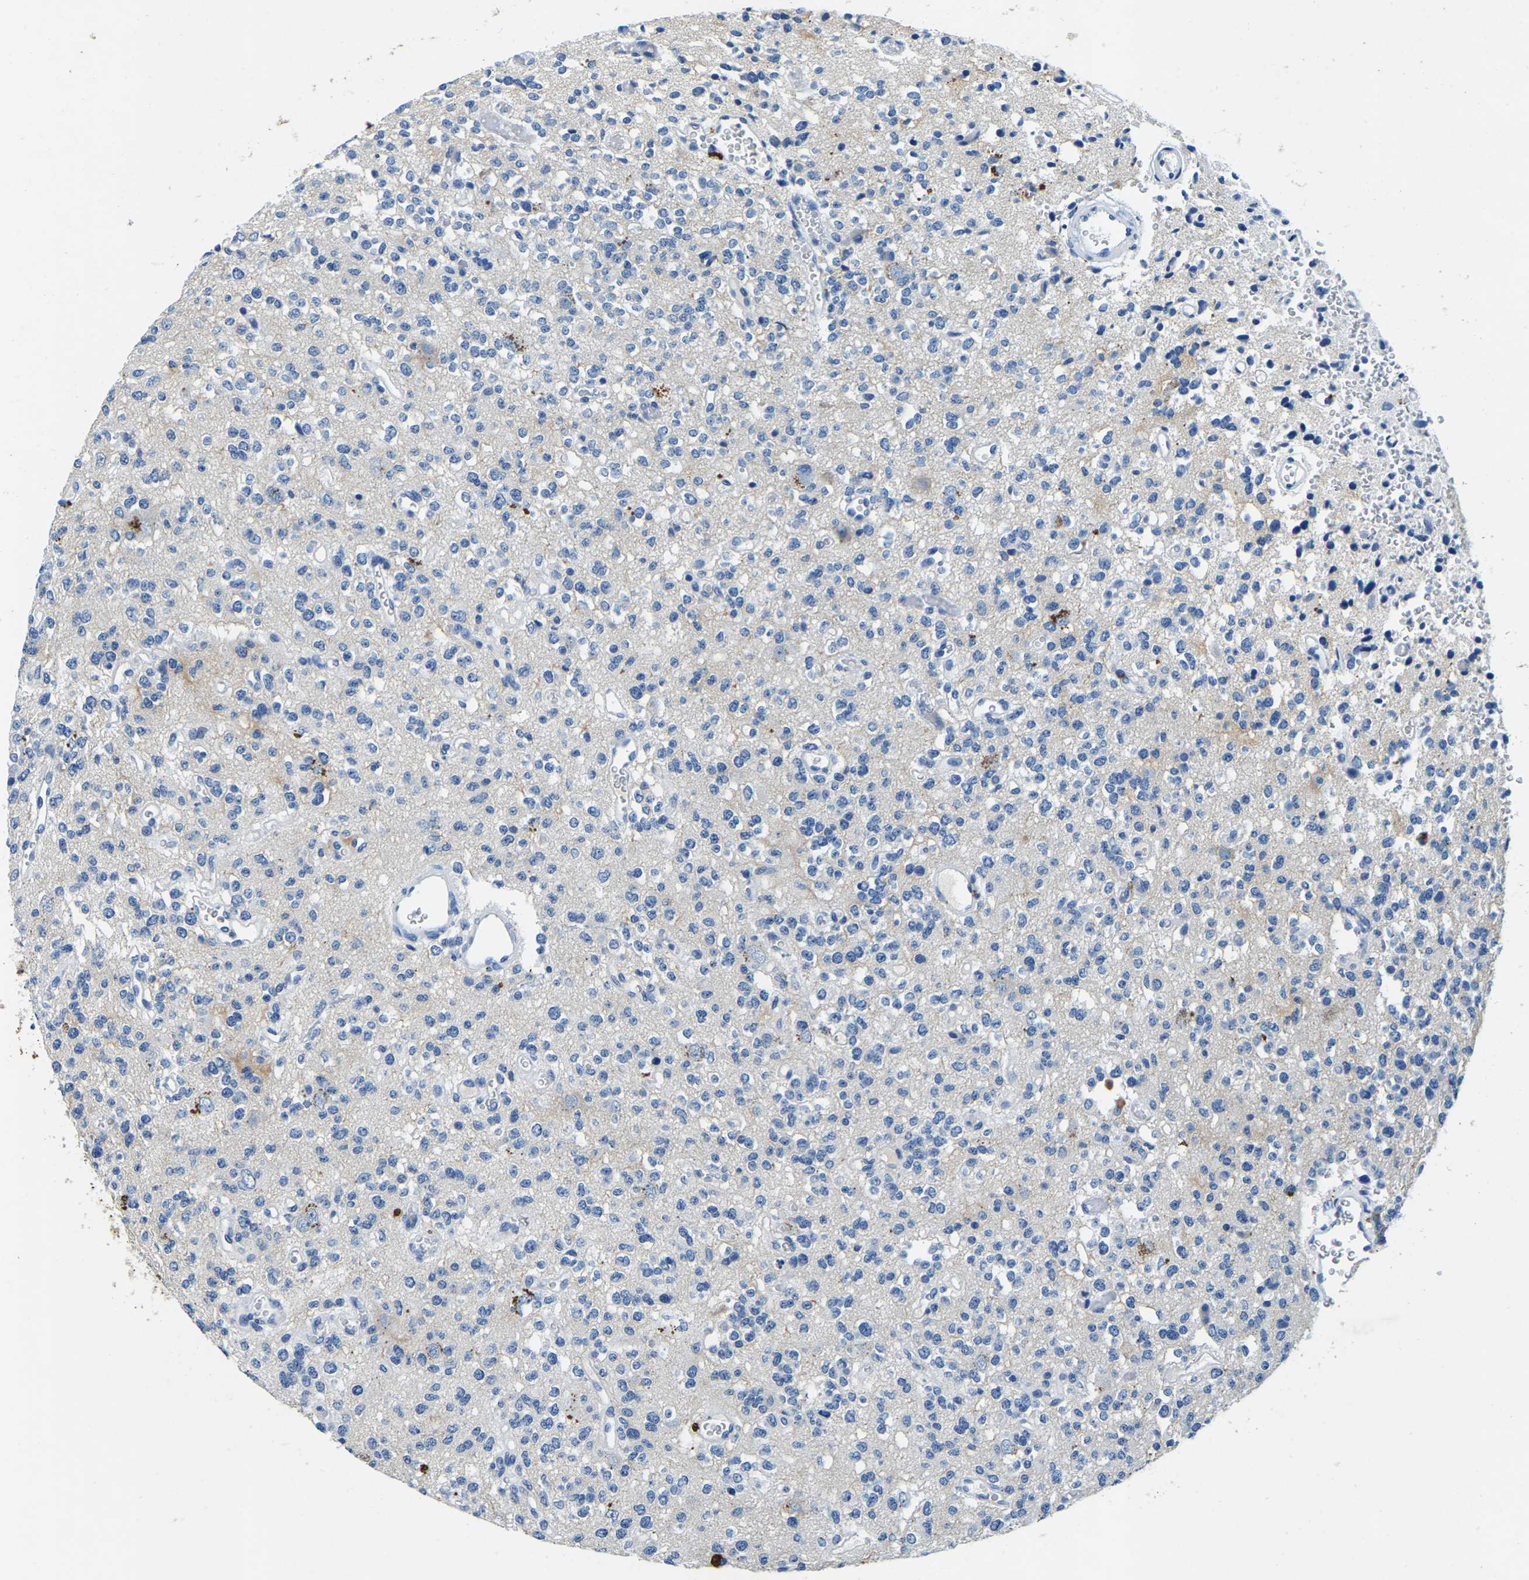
{"staining": {"intensity": "negative", "quantity": "none", "location": "none"}, "tissue": "glioma", "cell_type": "Tumor cells", "image_type": "cancer", "snomed": [{"axis": "morphology", "description": "Glioma, malignant, Low grade"}, {"axis": "topography", "description": "Brain"}], "caption": "Tumor cells show no significant expression in glioma. (Immunohistochemistry, brightfield microscopy, high magnification).", "gene": "UBN2", "patient": {"sex": "male", "age": 38}}